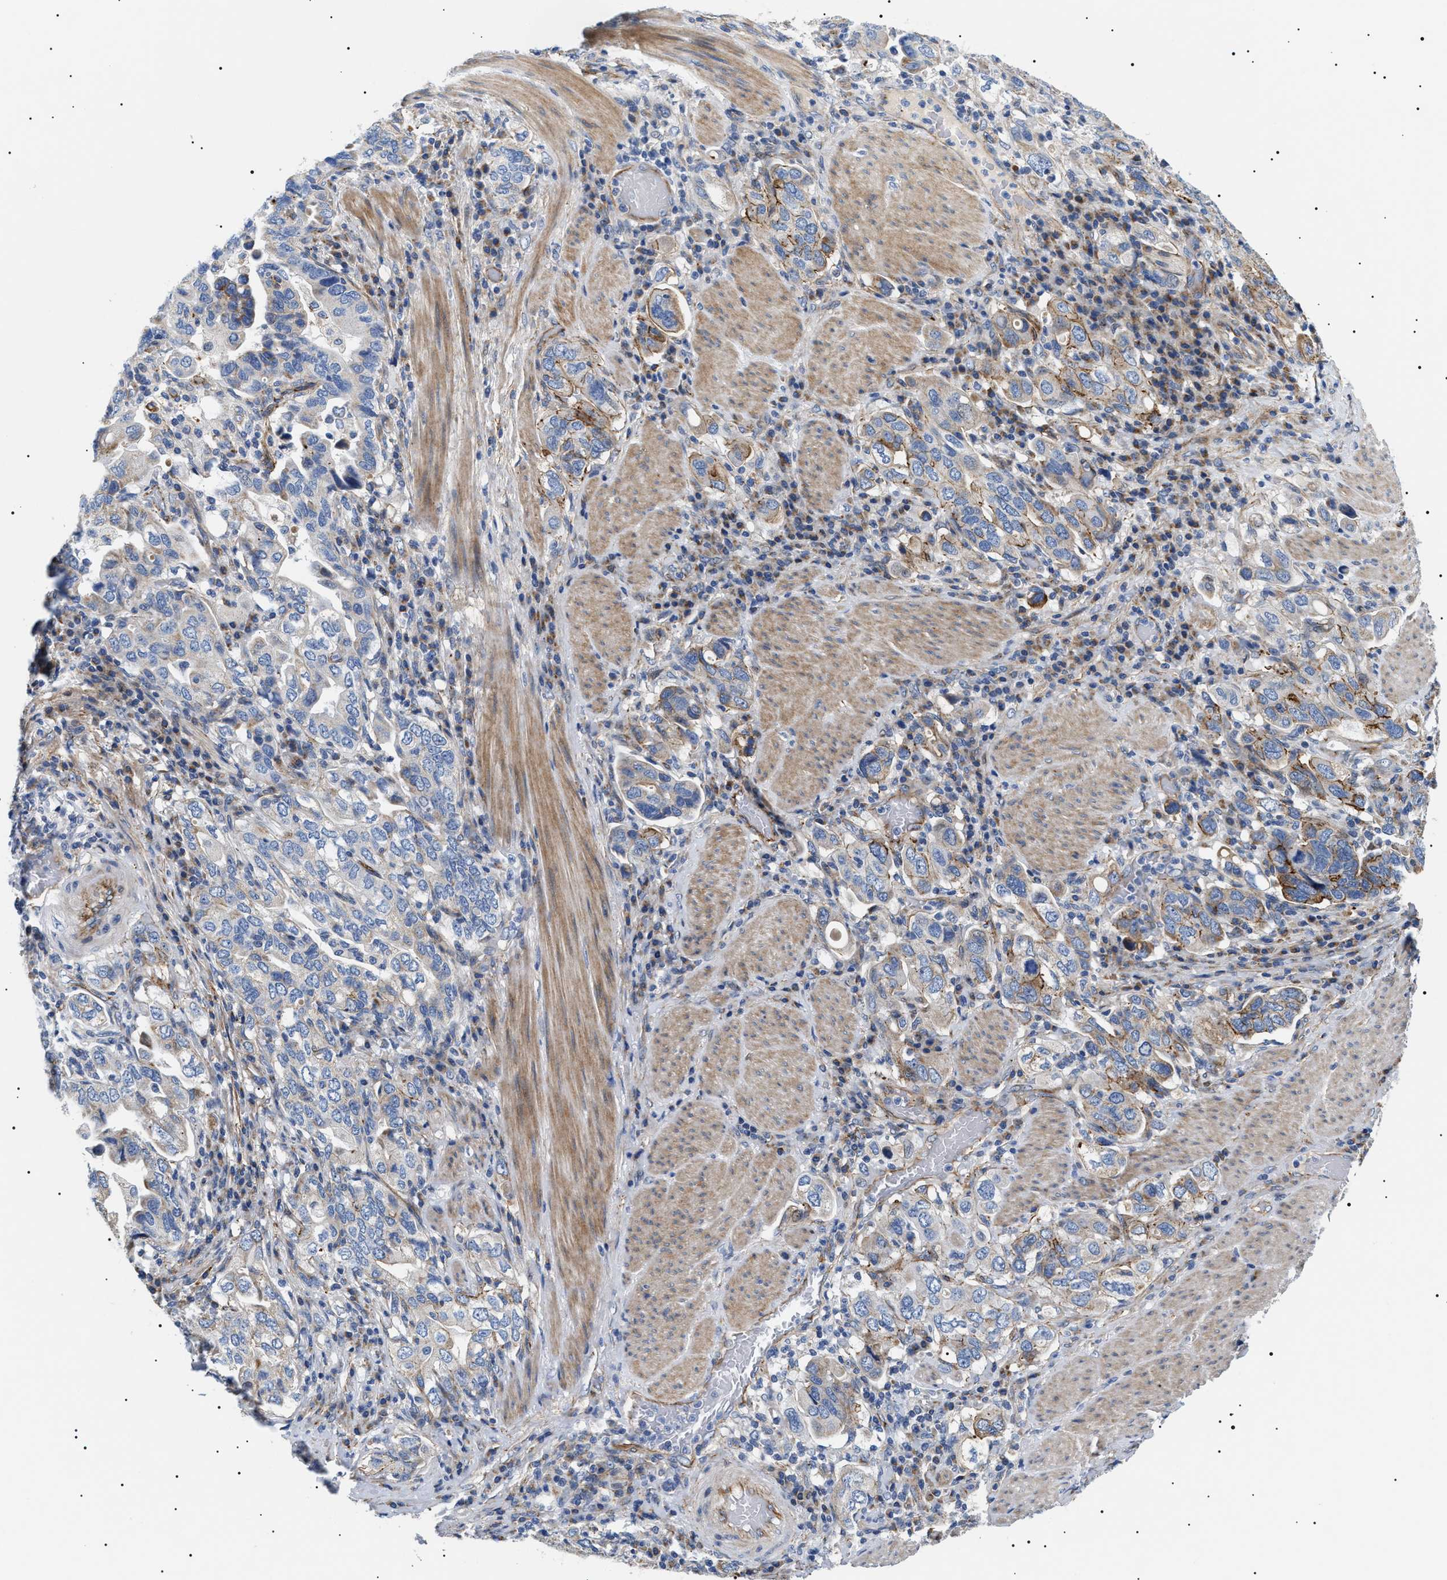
{"staining": {"intensity": "moderate", "quantity": "<25%", "location": "cytoplasmic/membranous"}, "tissue": "stomach cancer", "cell_type": "Tumor cells", "image_type": "cancer", "snomed": [{"axis": "morphology", "description": "Adenocarcinoma, NOS"}, {"axis": "topography", "description": "Stomach, upper"}], "caption": "The image exhibits immunohistochemical staining of stomach cancer. There is moderate cytoplasmic/membranous expression is identified in about <25% of tumor cells.", "gene": "TMEM222", "patient": {"sex": "male", "age": 62}}